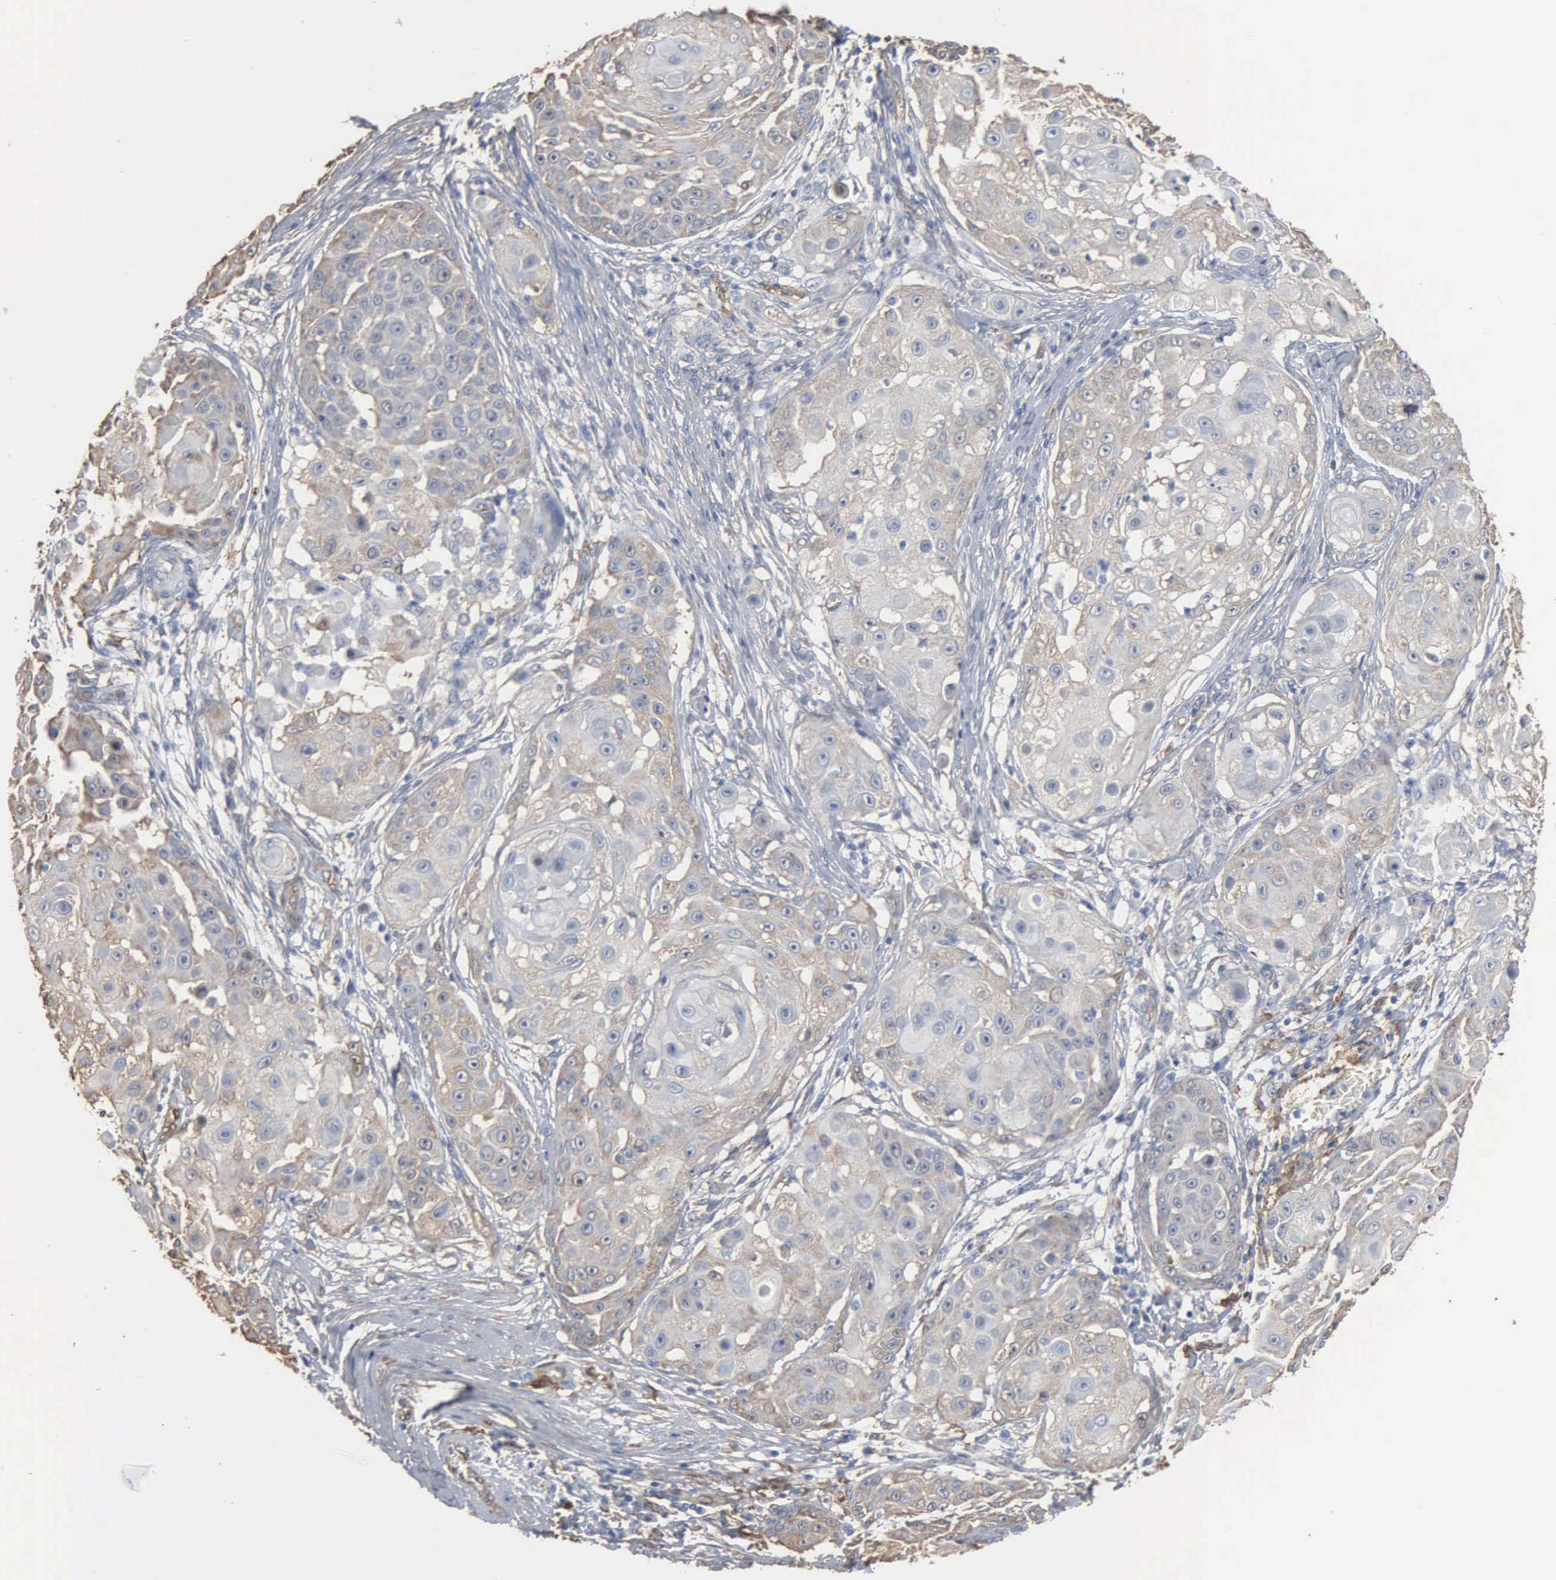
{"staining": {"intensity": "weak", "quantity": "<25%", "location": "cytoplasmic/membranous"}, "tissue": "skin cancer", "cell_type": "Tumor cells", "image_type": "cancer", "snomed": [{"axis": "morphology", "description": "Squamous cell carcinoma, NOS"}, {"axis": "topography", "description": "Skin"}], "caption": "This is a histopathology image of immunohistochemistry (IHC) staining of skin squamous cell carcinoma, which shows no staining in tumor cells.", "gene": "FSCN1", "patient": {"sex": "female", "age": 57}}